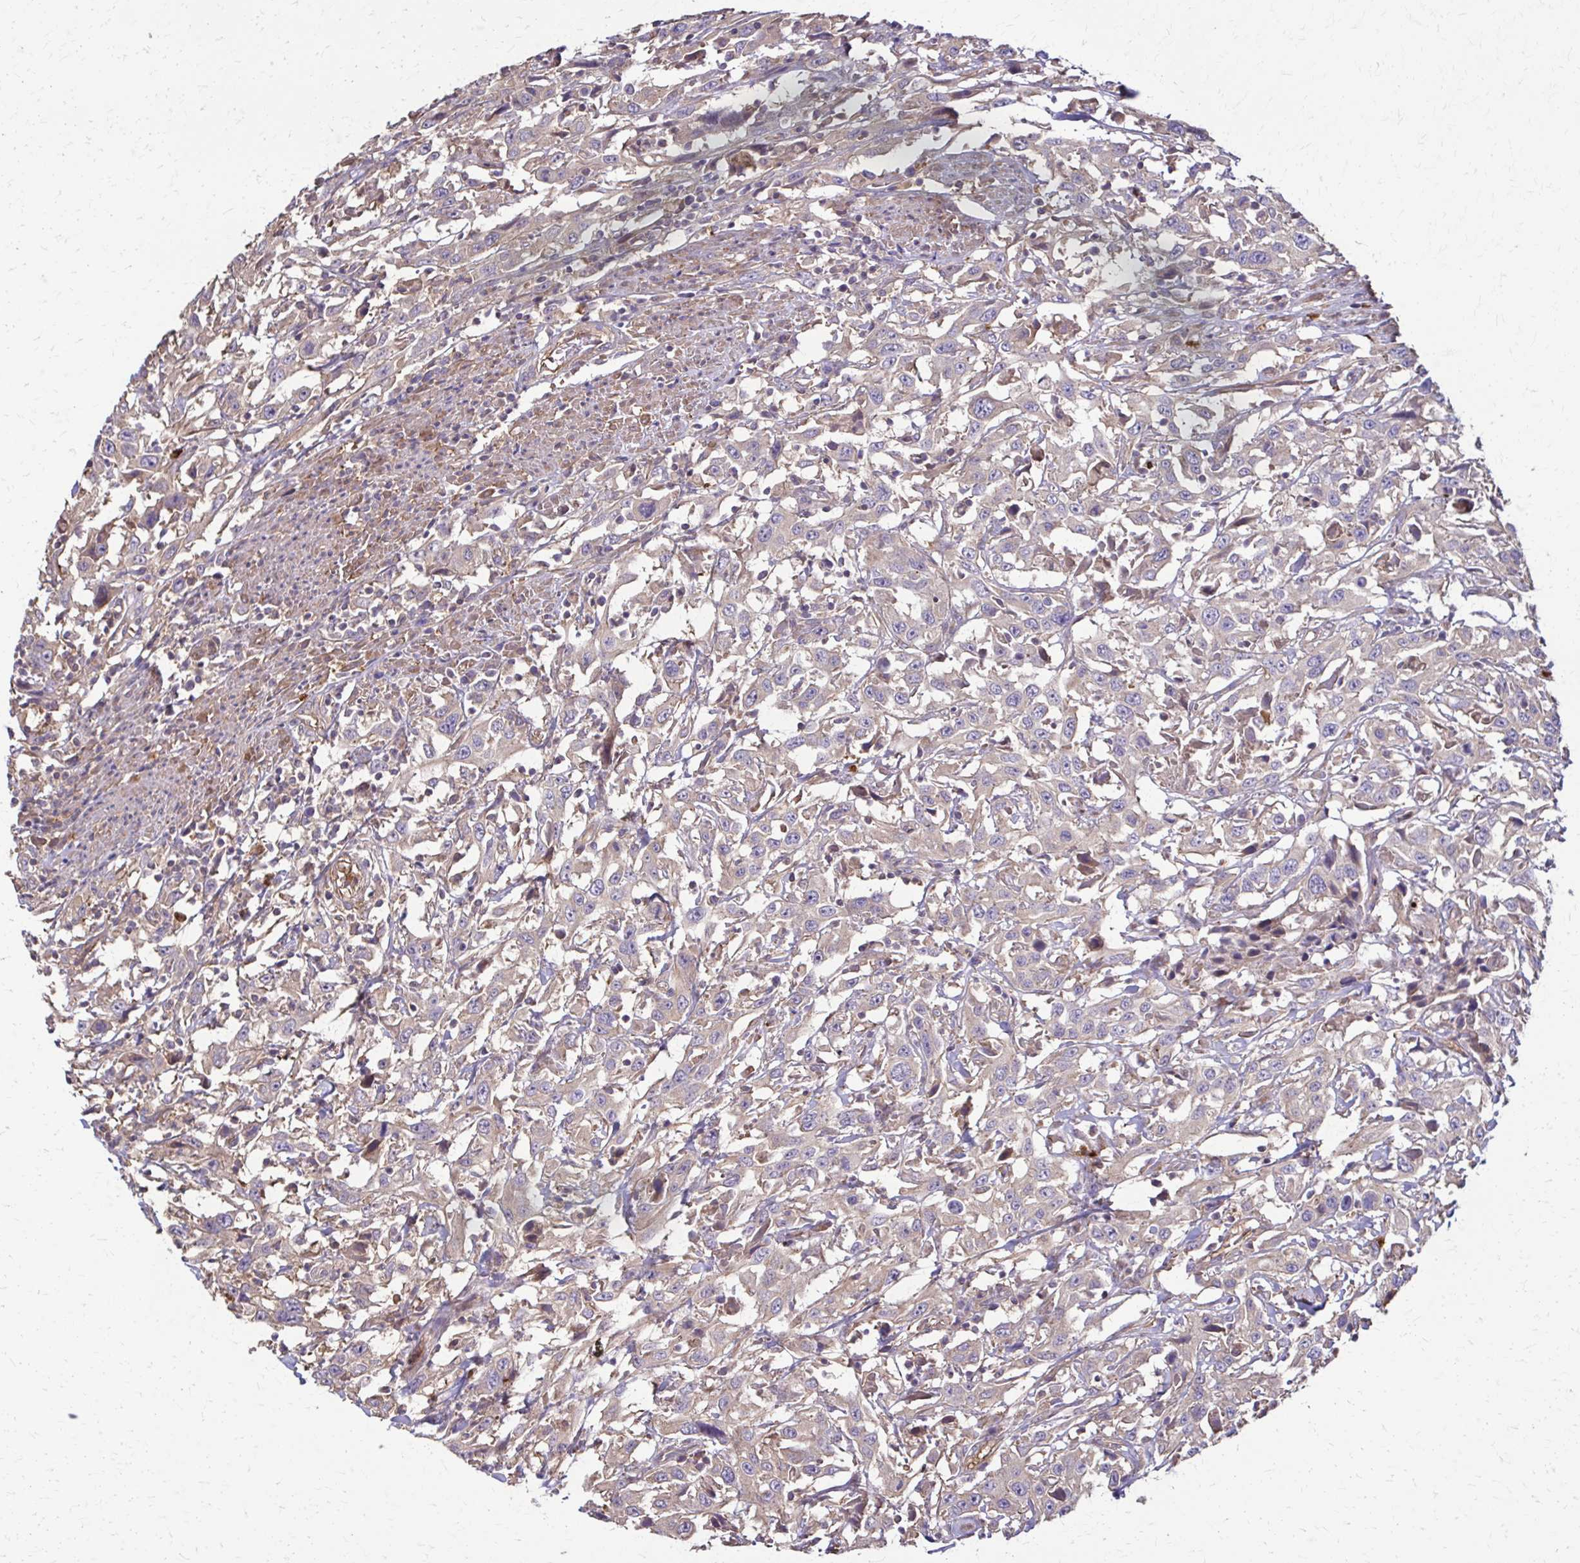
{"staining": {"intensity": "weak", "quantity": "<25%", "location": "cytoplasmic/membranous"}, "tissue": "urothelial cancer", "cell_type": "Tumor cells", "image_type": "cancer", "snomed": [{"axis": "morphology", "description": "Urothelial carcinoma, High grade"}, {"axis": "topography", "description": "Urinary bladder"}], "caption": "This is an immunohistochemistry (IHC) image of human urothelial cancer. There is no expression in tumor cells.", "gene": "DSP", "patient": {"sex": "male", "age": 61}}